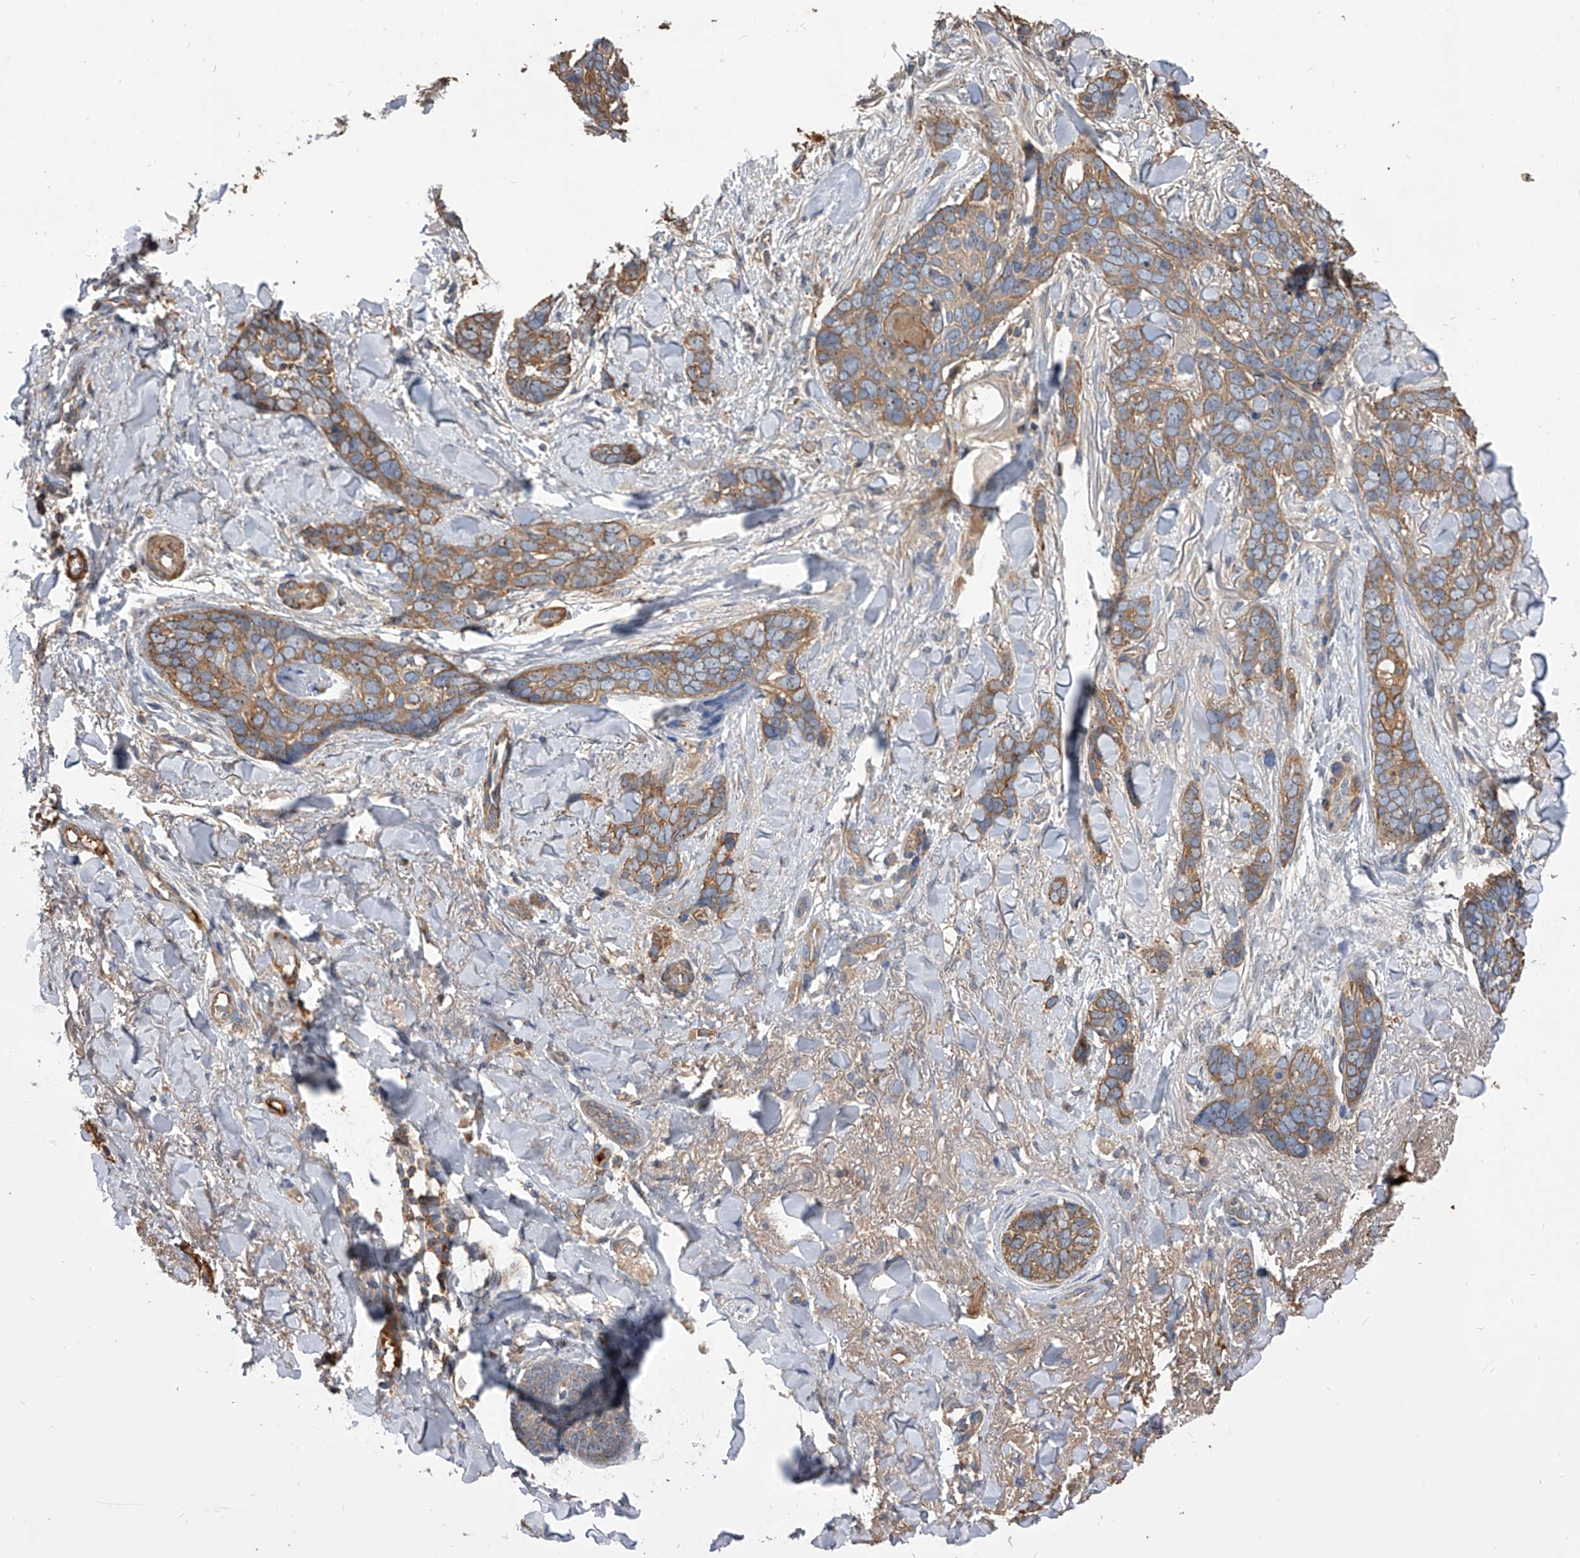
{"staining": {"intensity": "moderate", "quantity": ">75%", "location": "cytoplasmic/membranous"}, "tissue": "skin cancer", "cell_type": "Tumor cells", "image_type": "cancer", "snomed": [{"axis": "morphology", "description": "Basal cell carcinoma"}, {"axis": "topography", "description": "Skin"}], "caption": "This photomicrograph displays skin cancer stained with immunohistochemistry (IHC) to label a protein in brown. The cytoplasmic/membranous of tumor cells show moderate positivity for the protein. Nuclei are counter-stained blue.", "gene": "CUL7", "patient": {"sex": "female", "age": 82}}